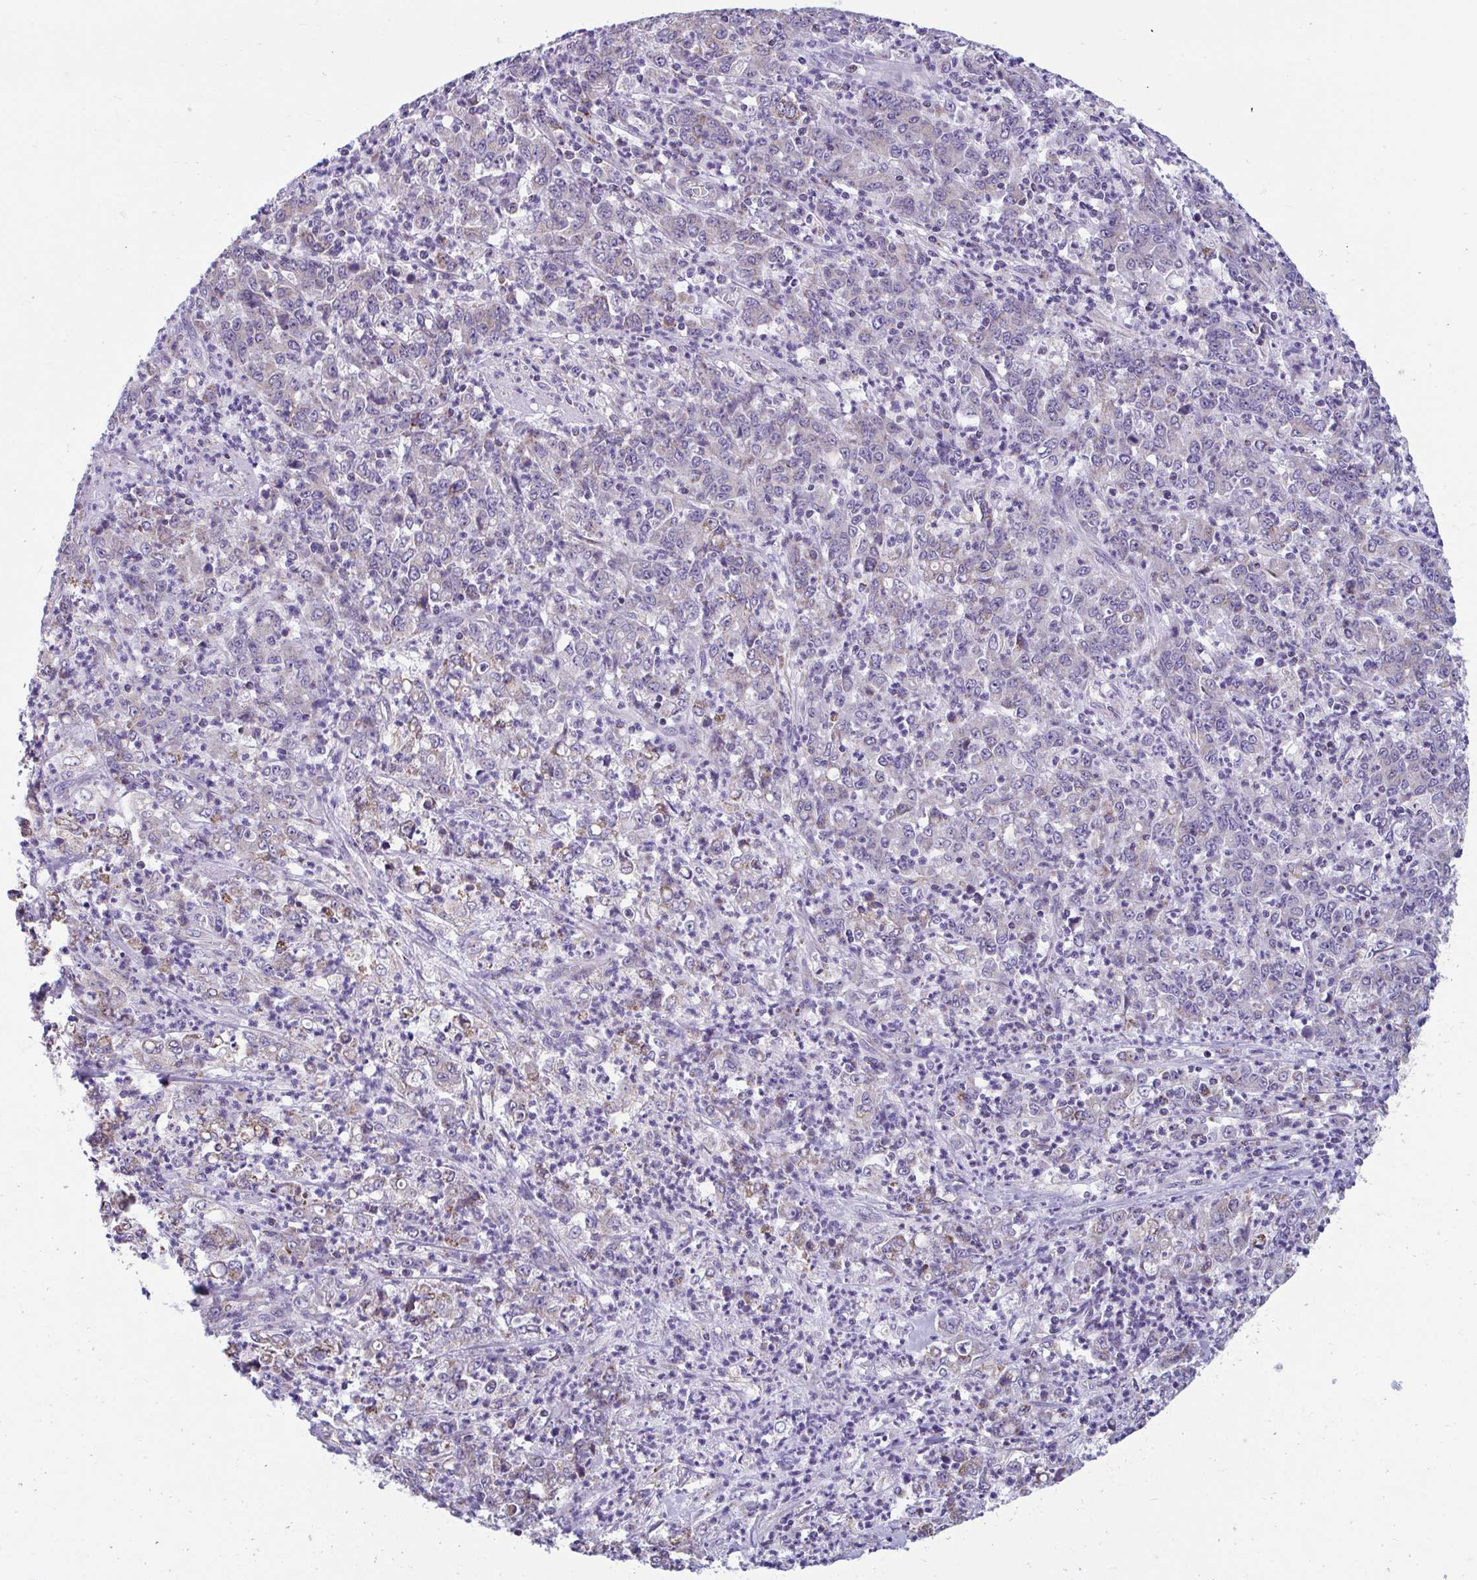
{"staining": {"intensity": "weak", "quantity": "25%-75%", "location": "cytoplasmic/membranous"}, "tissue": "stomach cancer", "cell_type": "Tumor cells", "image_type": "cancer", "snomed": [{"axis": "morphology", "description": "Adenocarcinoma, NOS"}, {"axis": "topography", "description": "Stomach, lower"}], "caption": "A photomicrograph of stomach adenocarcinoma stained for a protein reveals weak cytoplasmic/membranous brown staining in tumor cells.", "gene": "OR13A1", "patient": {"sex": "female", "age": 71}}